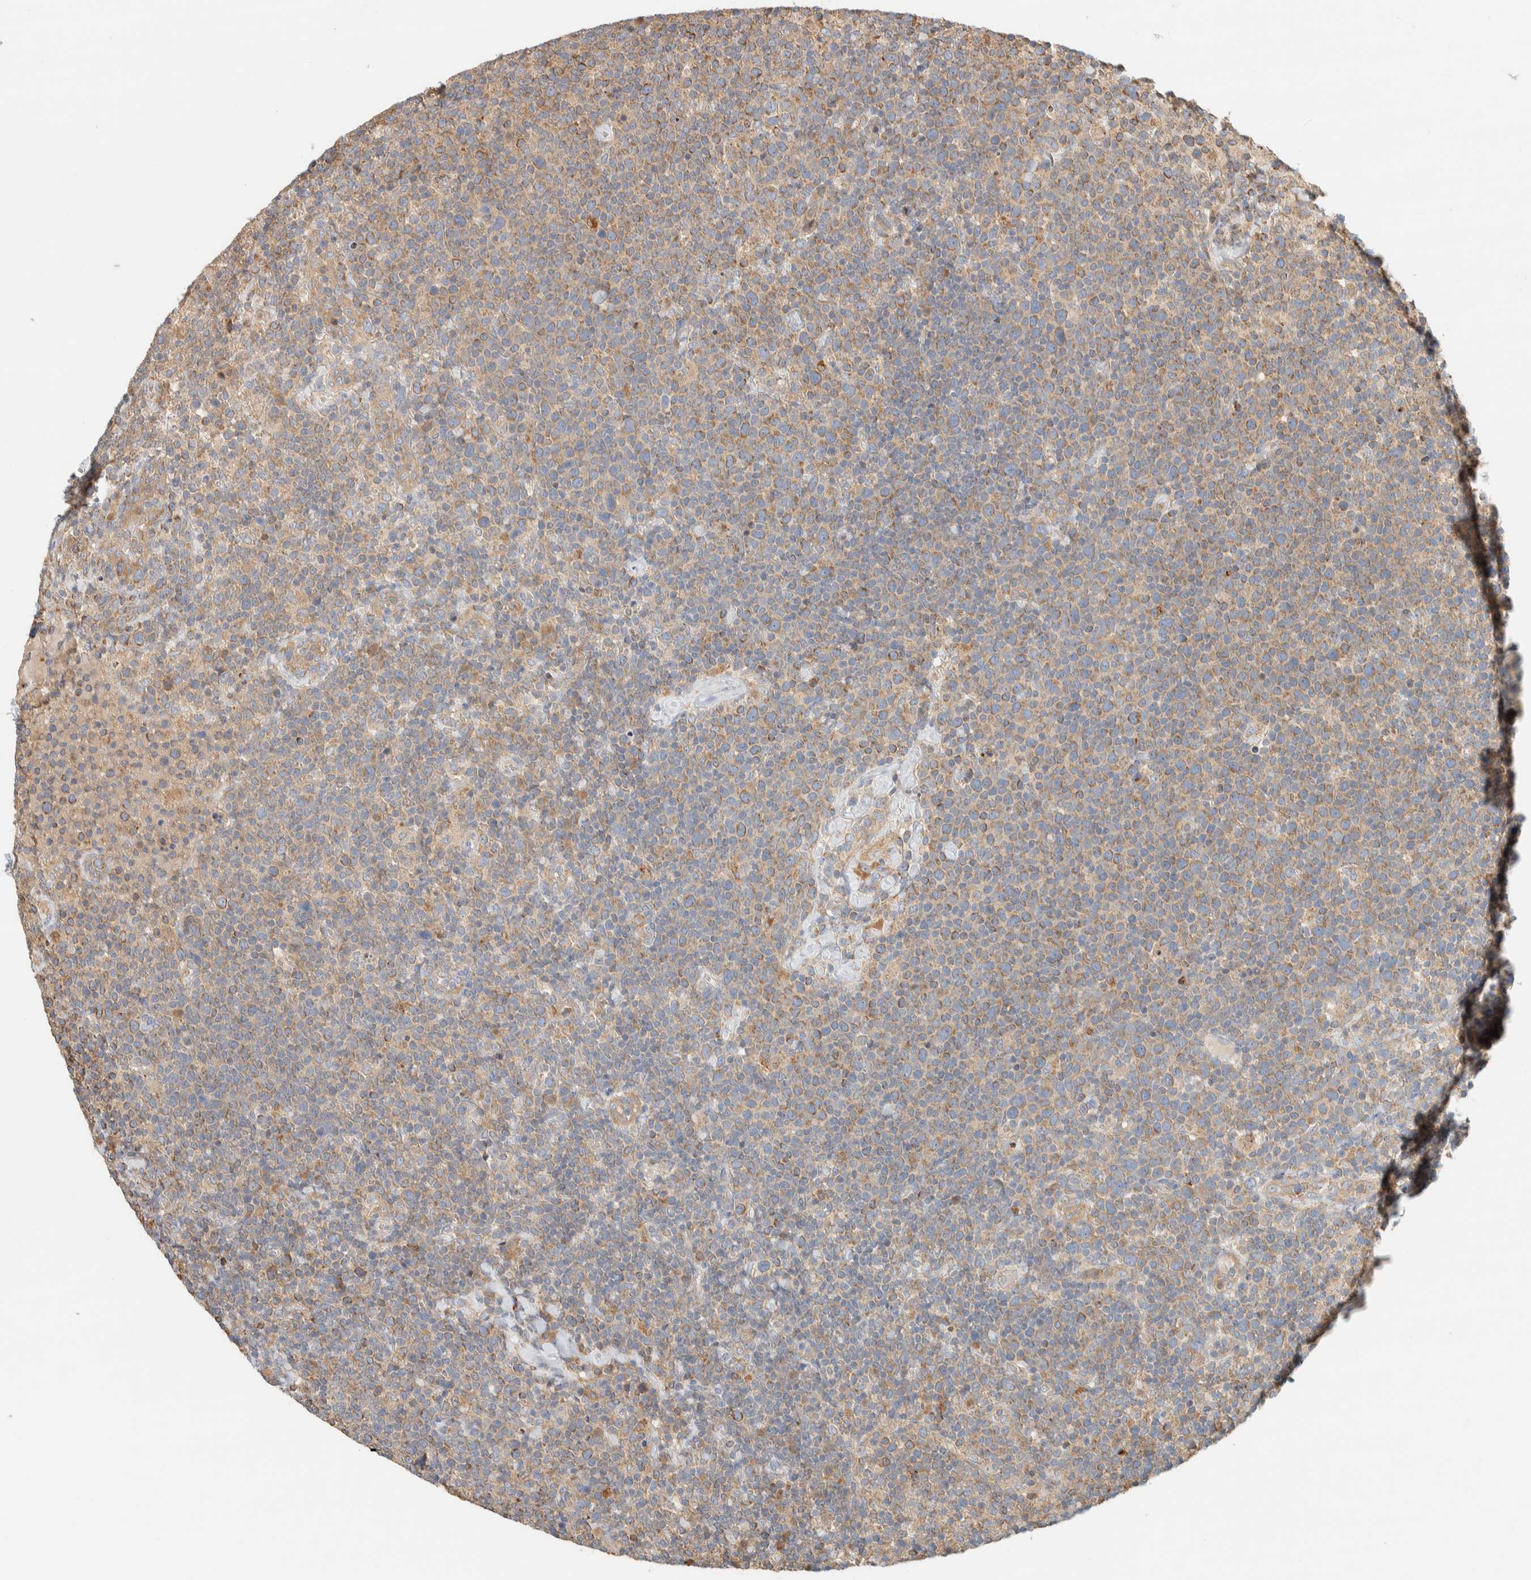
{"staining": {"intensity": "moderate", "quantity": ">75%", "location": "cytoplasmic/membranous"}, "tissue": "lymphoma", "cell_type": "Tumor cells", "image_type": "cancer", "snomed": [{"axis": "morphology", "description": "Malignant lymphoma, non-Hodgkin's type, High grade"}, {"axis": "topography", "description": "Lymph node"}], "caption": "Malignant lymphoma, non-Hodgkin's type (high-grade) tissue demonstrates moderate cytoplasmic/membranous positivity in approximately >75% of tumor cells", "gene": "RAB11FIP1", "patient": {"sex": "male", "age": 61}}